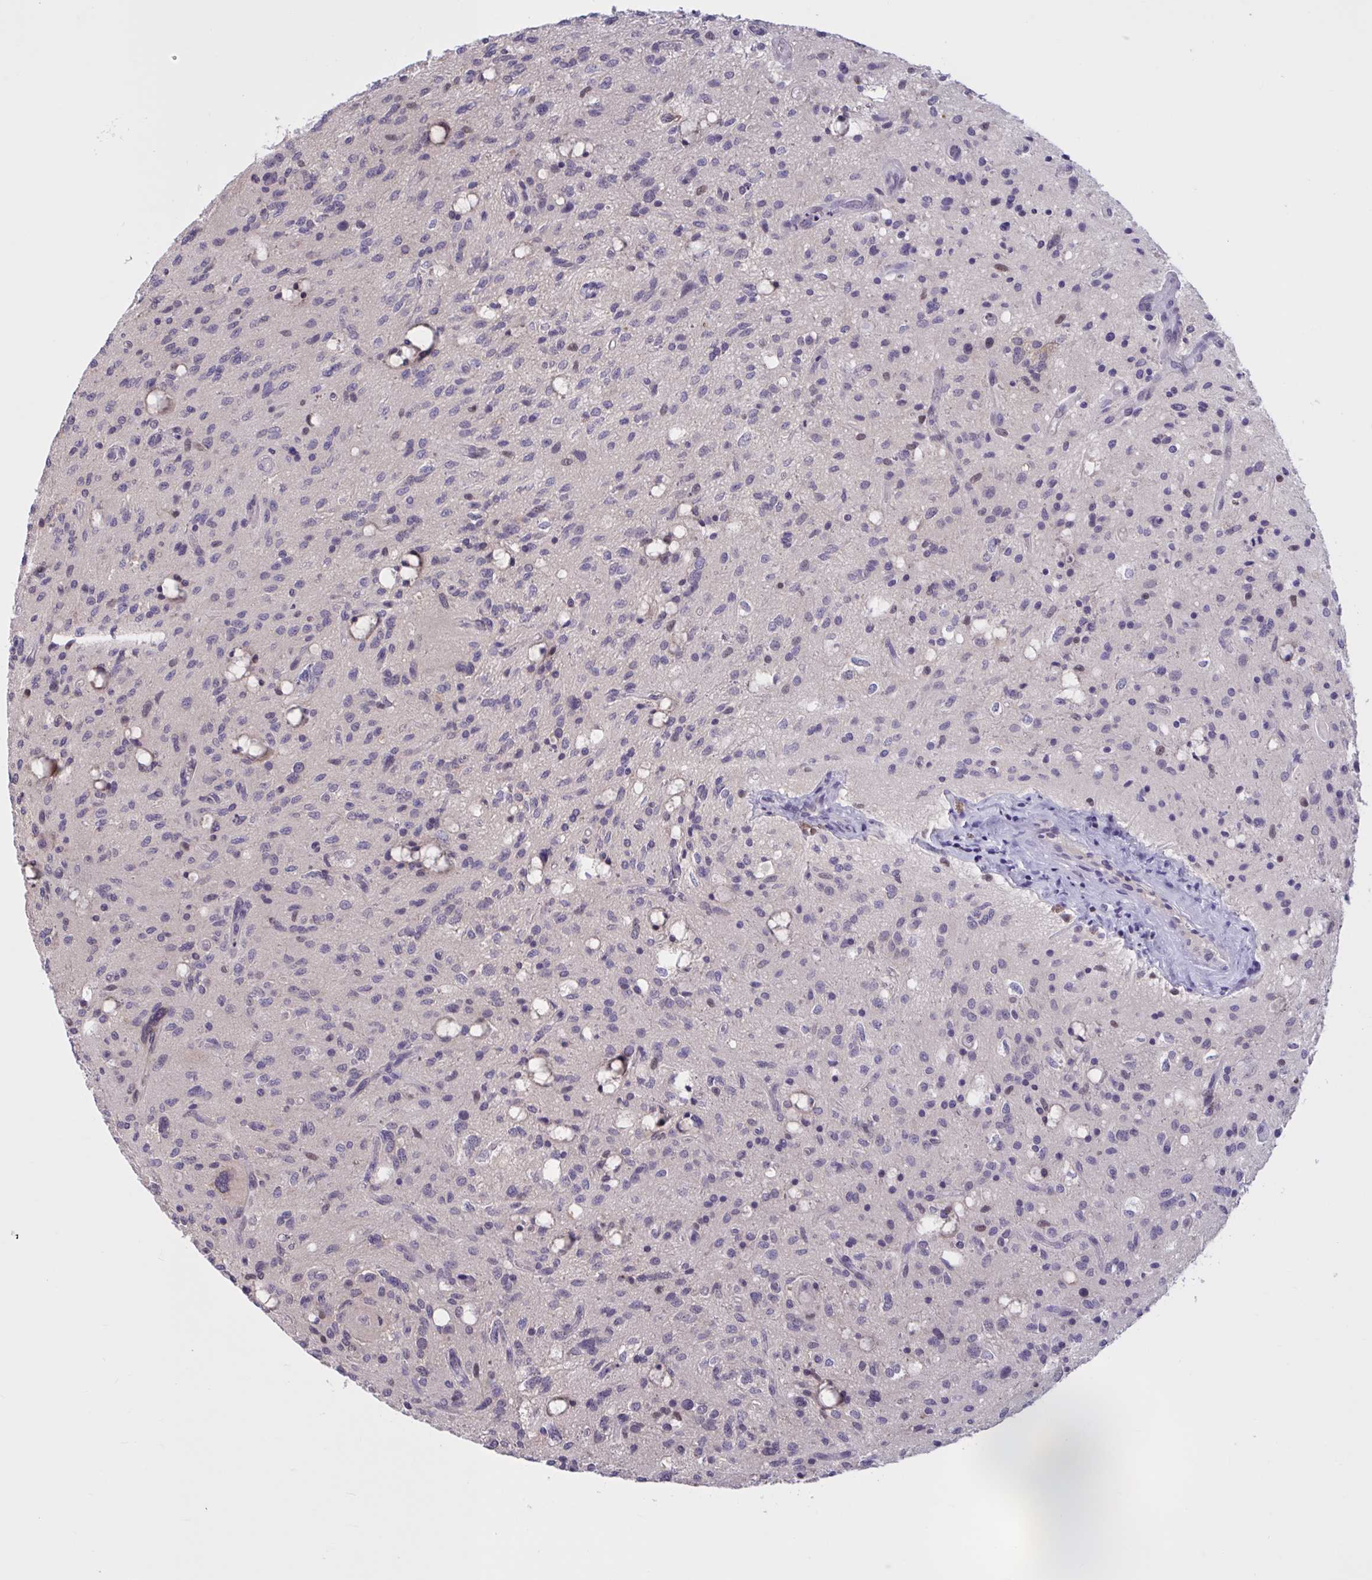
{"staining": {"intensity": "negative", "quantity": "none", "location": "none"}, "tissue": "glioma", "cell_type": "Tumor cells", "image_type": "cancer", "snomed": [{"axis": "morphology", "description": "Glioma, malignant, Low grade"}, {"axis": "topography", "description": "Brain"}], "caption": "Tumor cells are negative for brown protein staining in glioma.", "gene": "RBL1", "patient": {"sex": "female", "age": 58}}